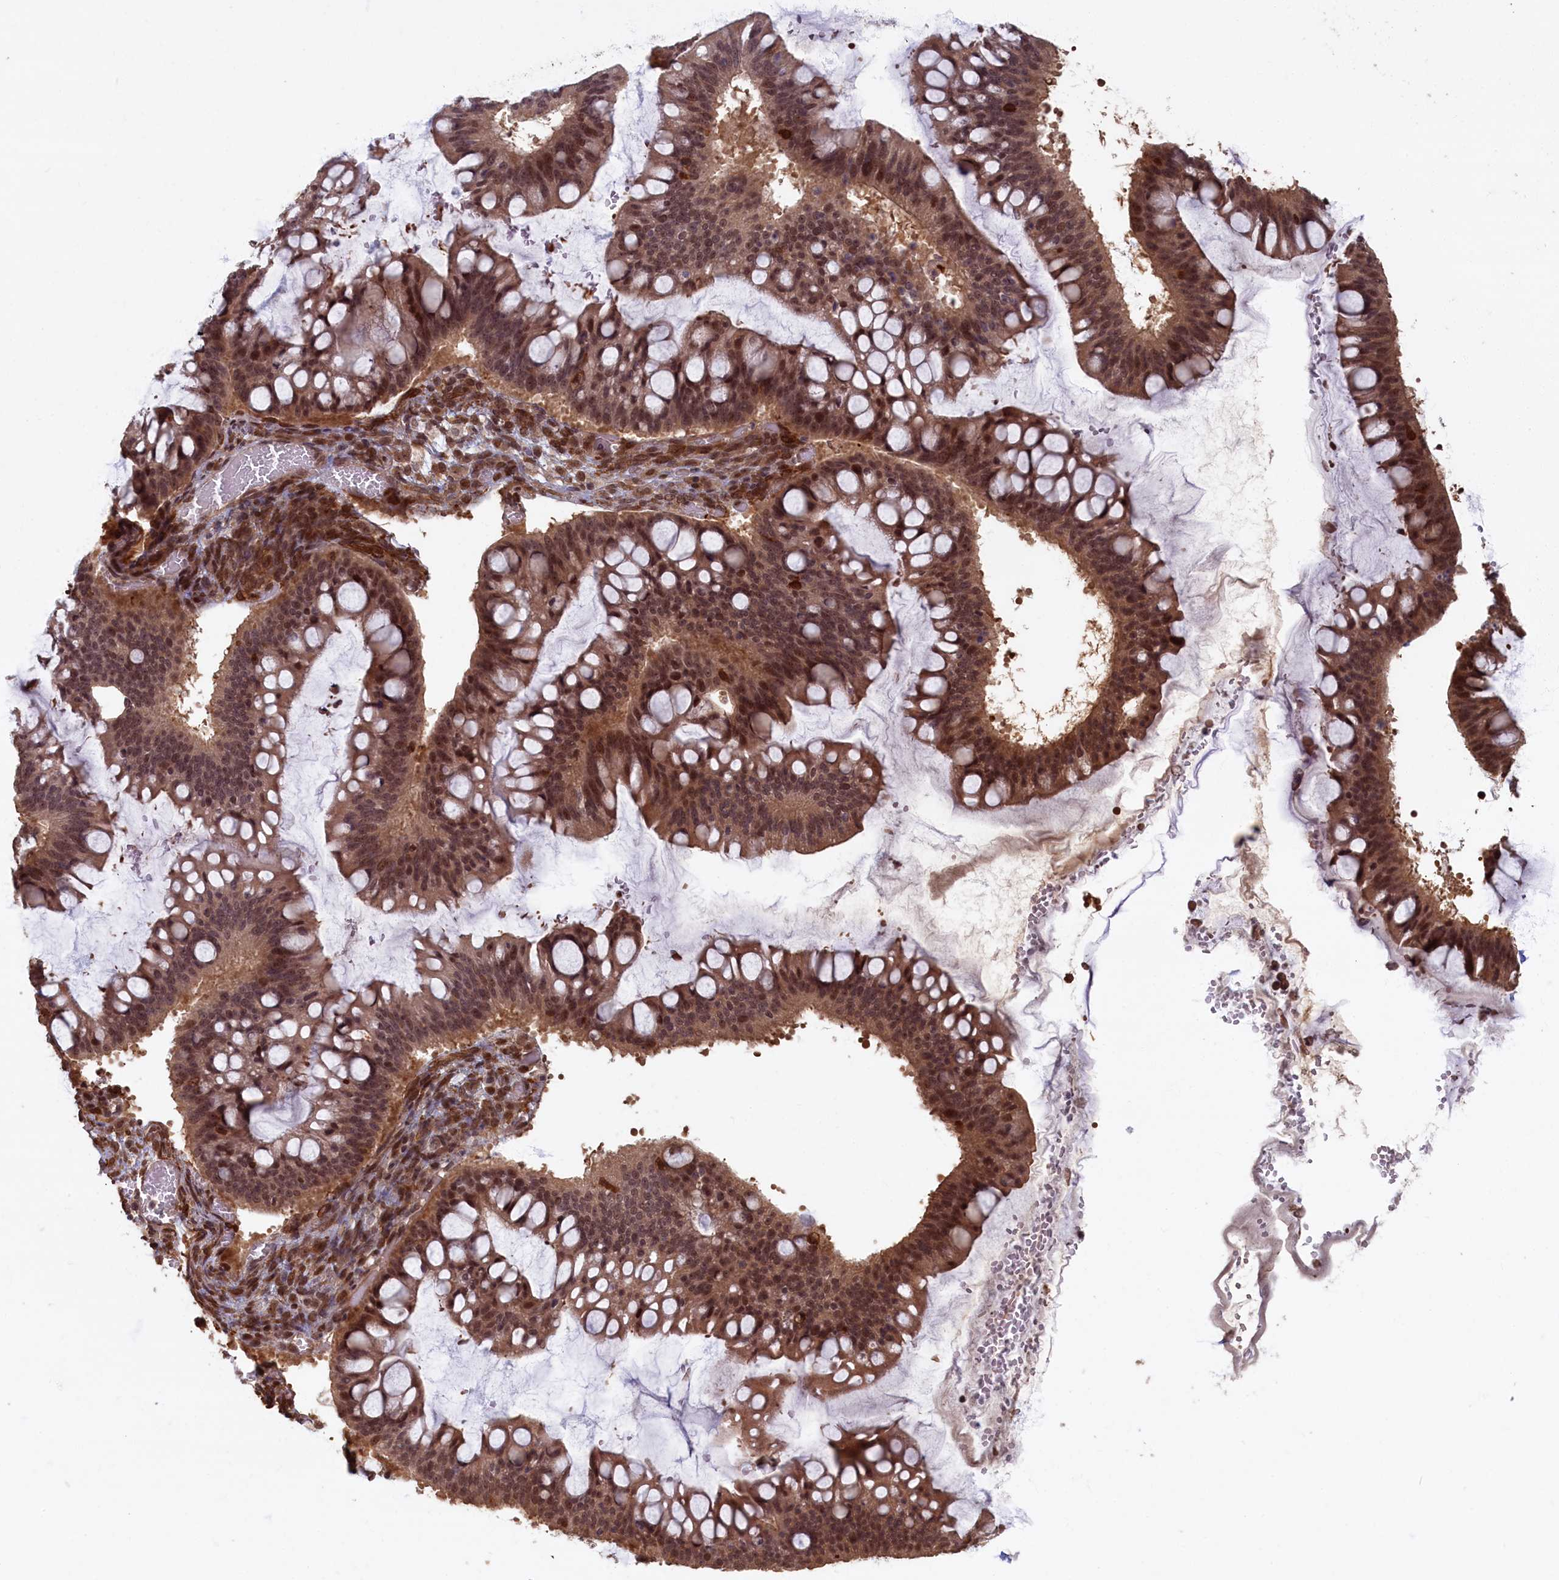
{"staining": {"intensity": "moderate", "quantity": ">75%", "location": "cytoplasmic/membranous,nuclear"}, "tissue": "ovarian cancer", "cell_type": "Tumor cells", "image_type": "cancer", "snomed": [{"axis": "morphology", "description": "Cystadenocarcinoma, mucinous, NOS"}, {"axis": "topography", "description": "Ovary"}], "caption": "Mucinous cystadenocarcinoma (ovarian) stained for a protein (brown) shows moderate cytoplasmic/membranous and nuclear positive positivity in approximately >75% of tumor cells.", "gene": "HIF3A", "patient": {"sex": "female", "age": 73}}